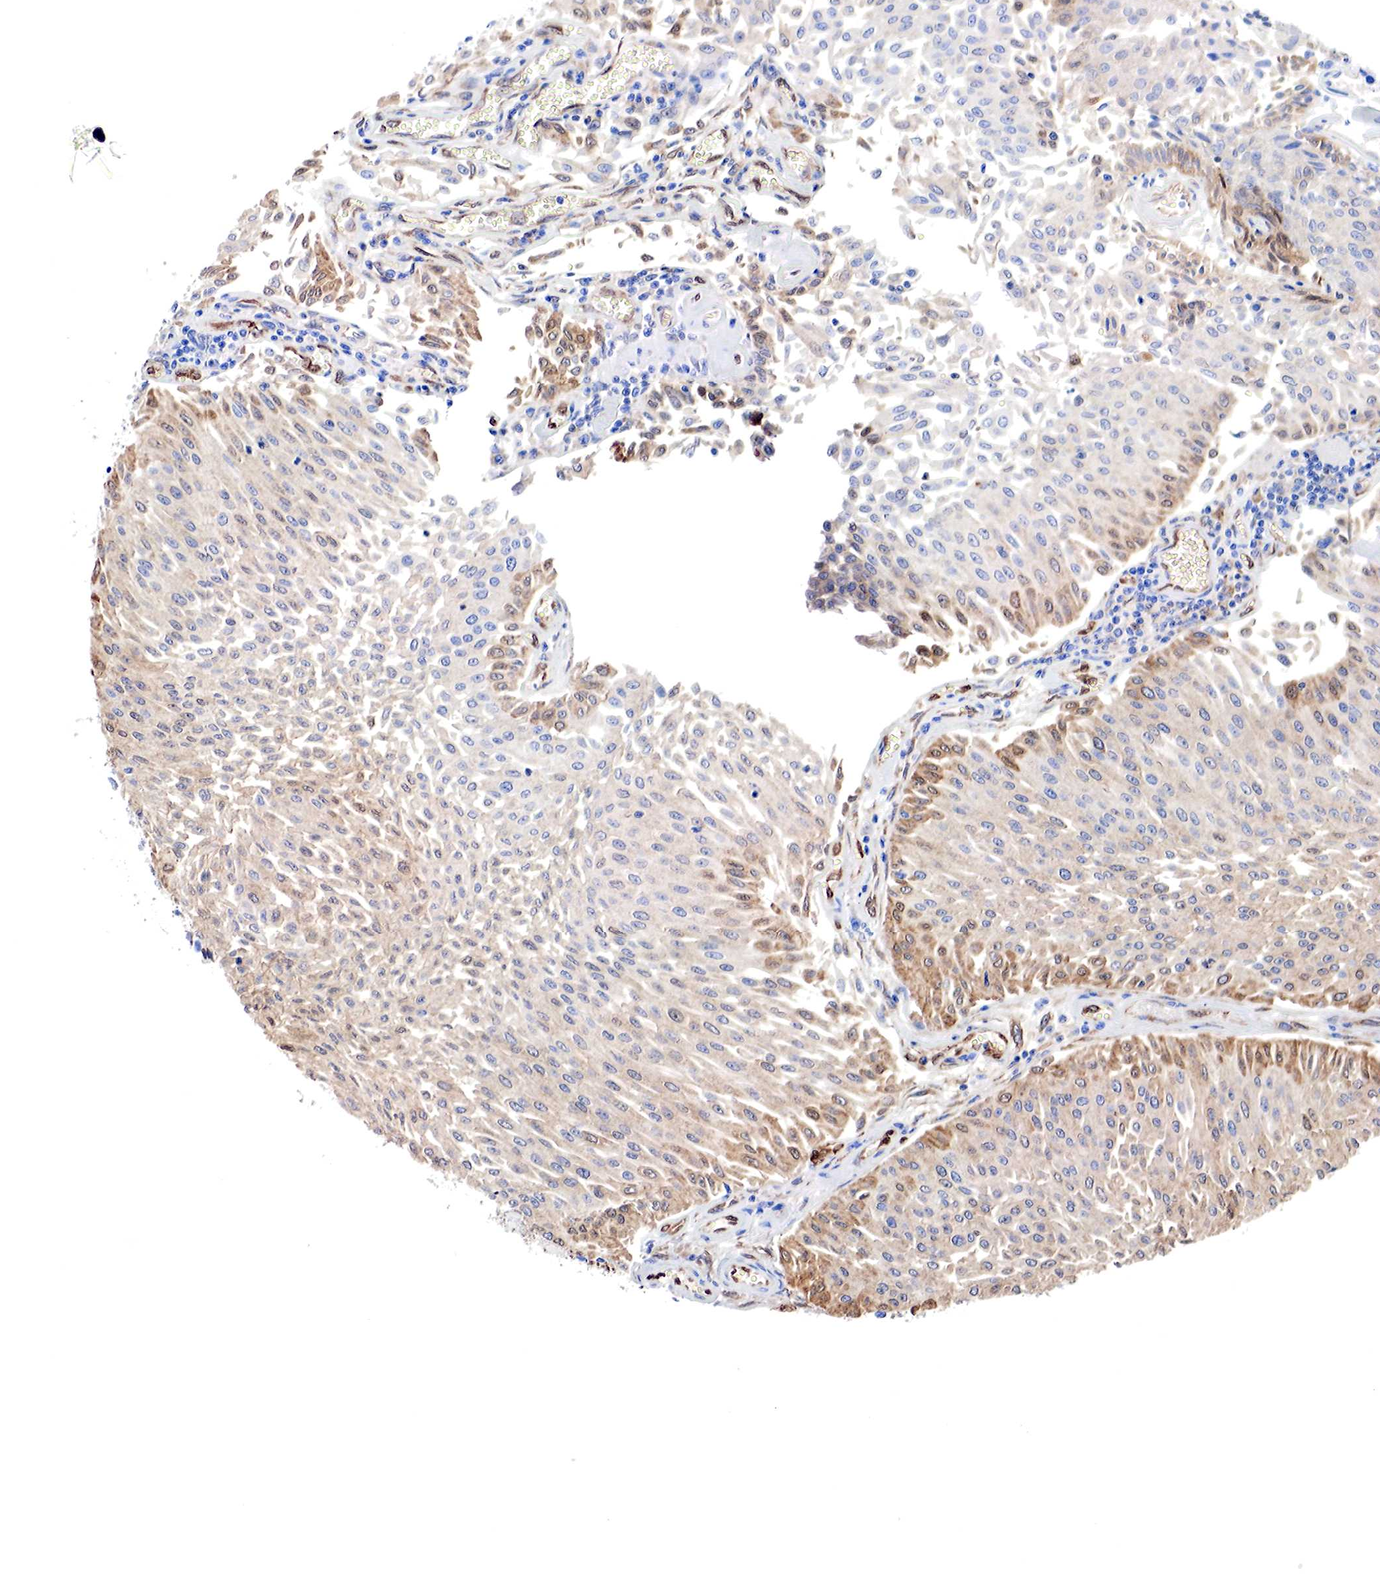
{"staining": {"intensity": "moderate", "quantity": "<25%", "location": "cytoplasmic/membranous"}, "tissue": "urothelial cancer", "cell_type": "Tumor cells", "image_type": "cancer", "snomed": [{"axis": "morphology", "description": "Urothelial carcinoma, Low grade"}, {"axis": "topography", "description": "Urinary bladder"}], "caption": "Immunohistochemical staining of human urothelial carcinoma (low-grade) reveals low levels of moderate cytoplasmic/membranous protein expression in approximately <25% of tumor cells. (IHC, brightfield microscopy, high magnification).", "gene": "RDX", "patient": {"sex": "male", "age": 86}}